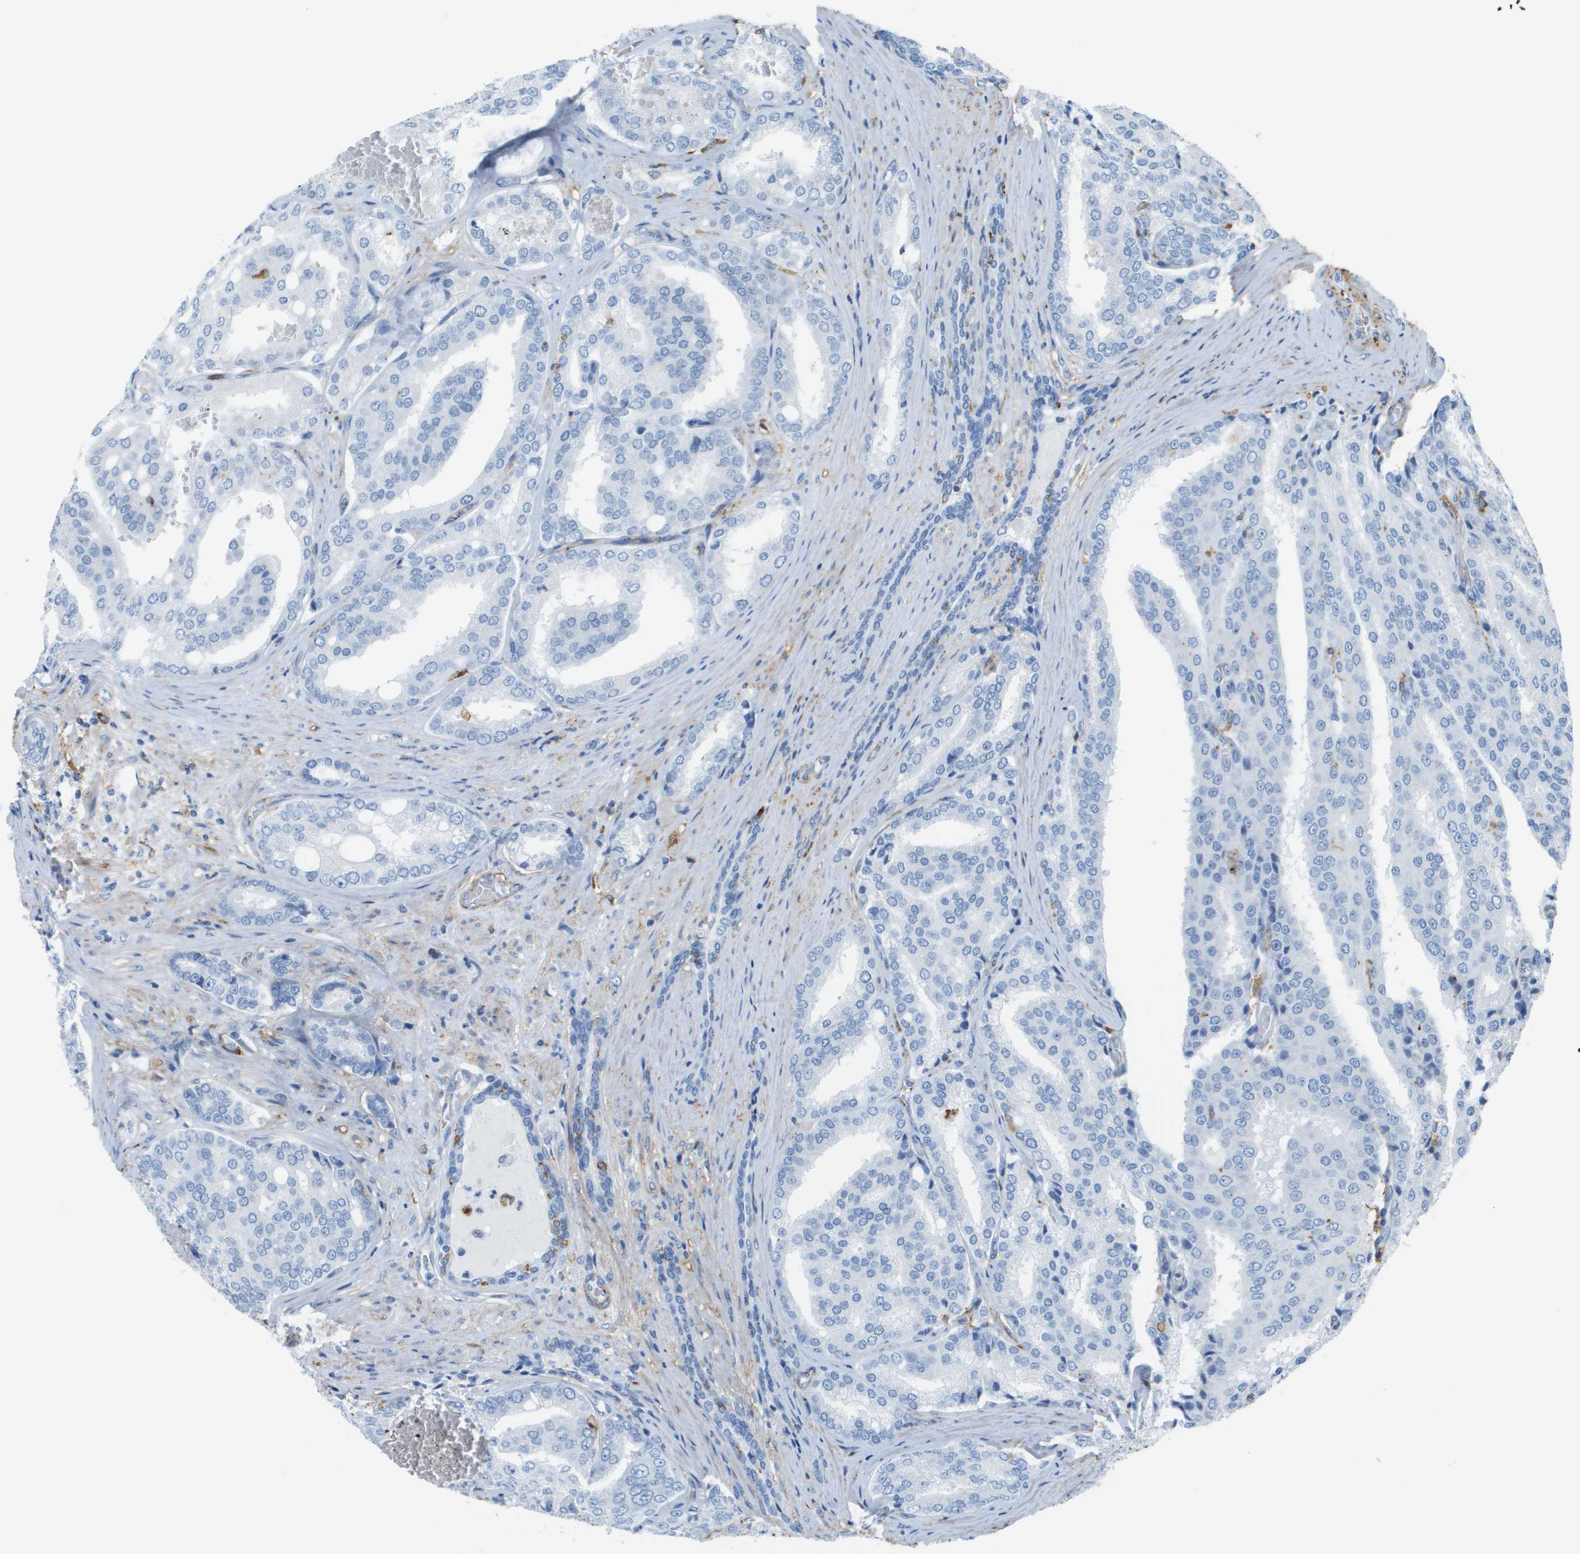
{"staining": {"intensity": "negative", "quantity": "none", "location": "none"}, "tissue": "prostate cancer", "cell_type": "Tumor cells", "image_type": "cancer", "snomed": [{"axis": "morphology", "description": "Adenocarcinoma, High grade"}, {"axis": "topography", "description": "Prostate"}], "caption": "Immunohistochemistry photomicrograph of human prostate cancer stained for a protein (brown), which demonstrates no staining in tumor cells.", "gene": "ZBTB43", "patient": {"sex": "male", "age": 50}}